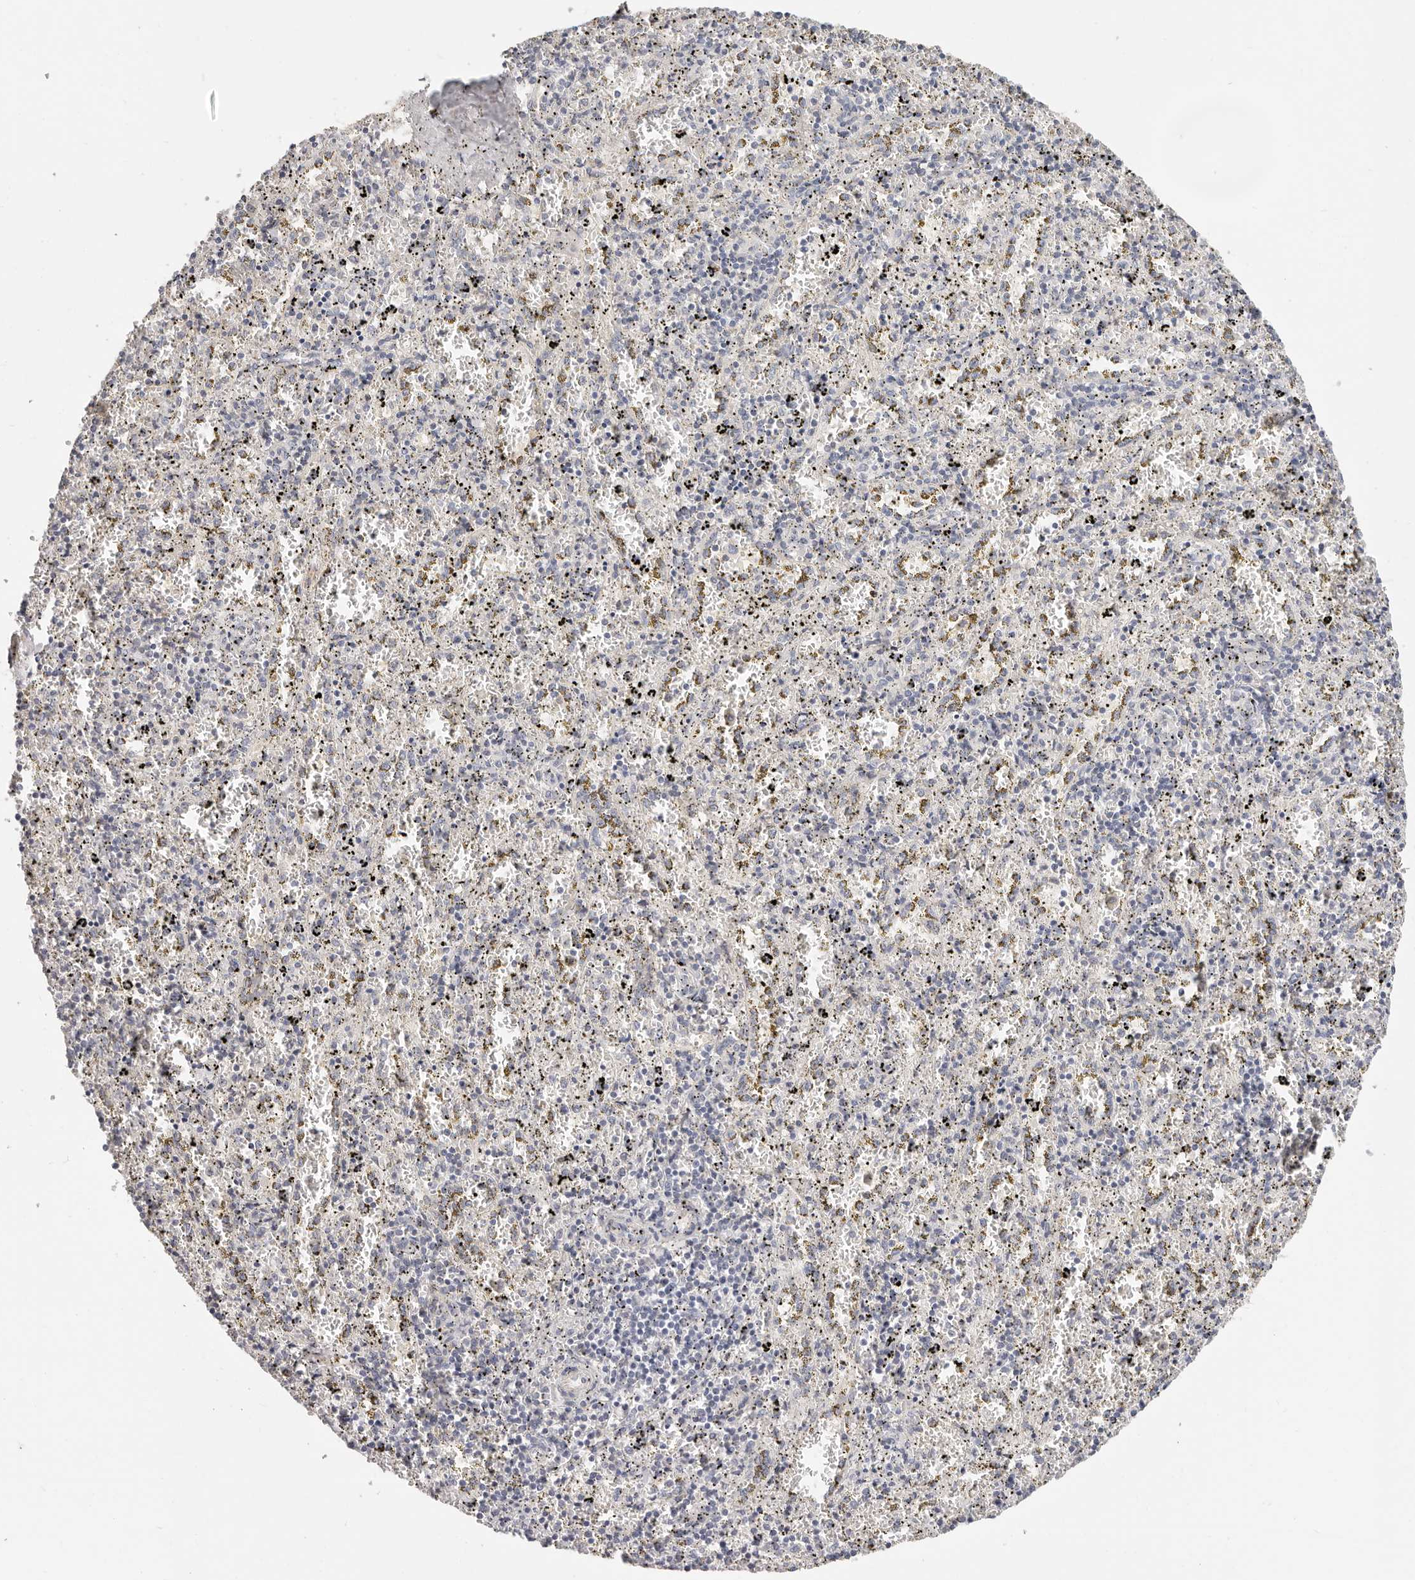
{"staining": {"intensity": "negative", "quantity": "none", "location": "none"}, "tissue": "spleen", "cell_type": "Cells in red pulp", "image_type": "normal", "snomed": [{"axis": "morphology", "description": "Normal tissue, NOS"}, {"axis": "topography", "description": "Spleen"}], "caption": "Human spleen stained for a protein using immunohistochemistry displays no staining in cells in red pulp.", "gene": "DTNBP1", "patient": {"sex": "male", "age": 11}}